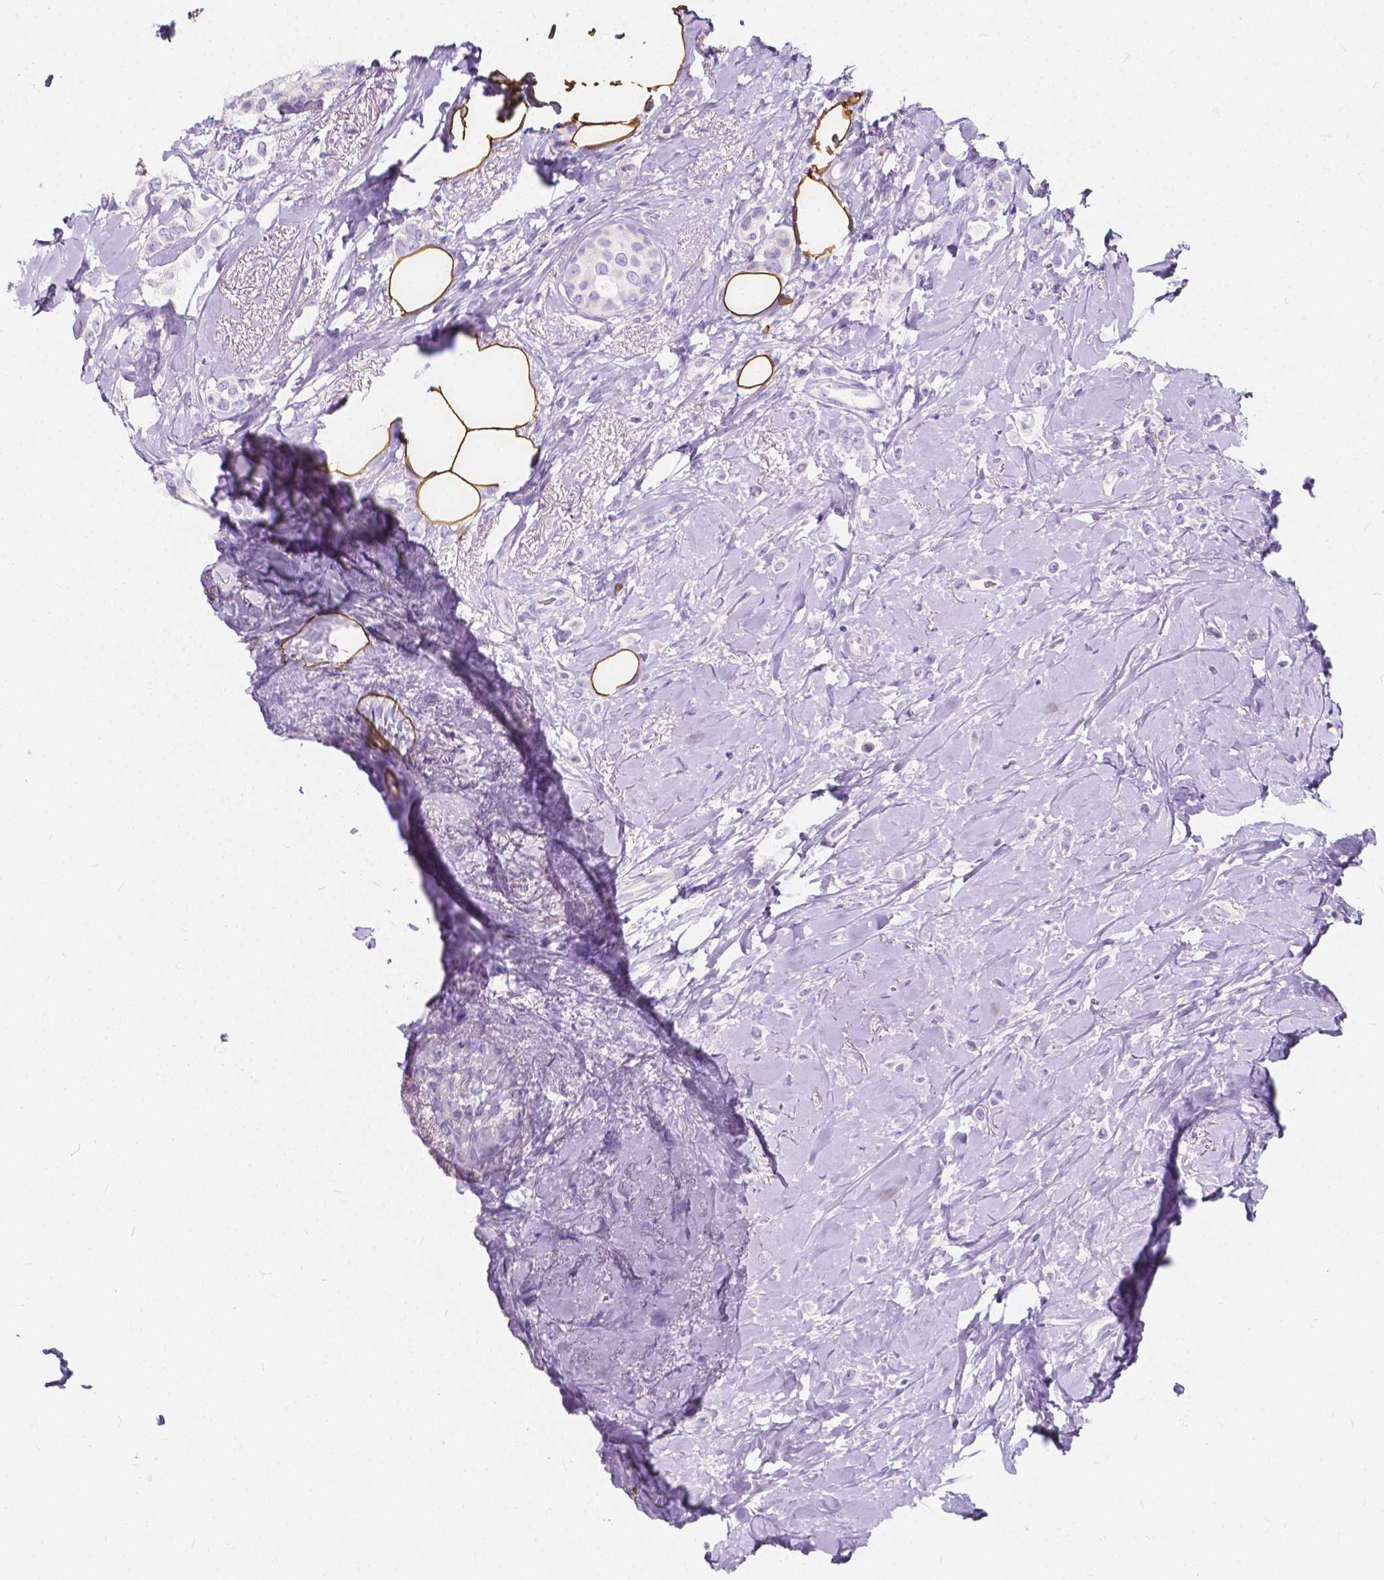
{"staining": {"intensity": "negative", "quantity": "none", "location": "none"}, "tissue": "breast cancer", "cell_type": "Tumor cells", "image_type": "cancer", "snomed": [{"axis": "morphology", "description": "Lobular carcinoma"}, {"axis": "topography", "description": "Breast"}], "caption": "The IHC photomicrograph has no significant expression in tumor cells of lobular carcinoma (breast) tissue. Nuclei are stained in blue.", "gene": "CLSTN2", "patient": {"sex": "female", "age": 66}}